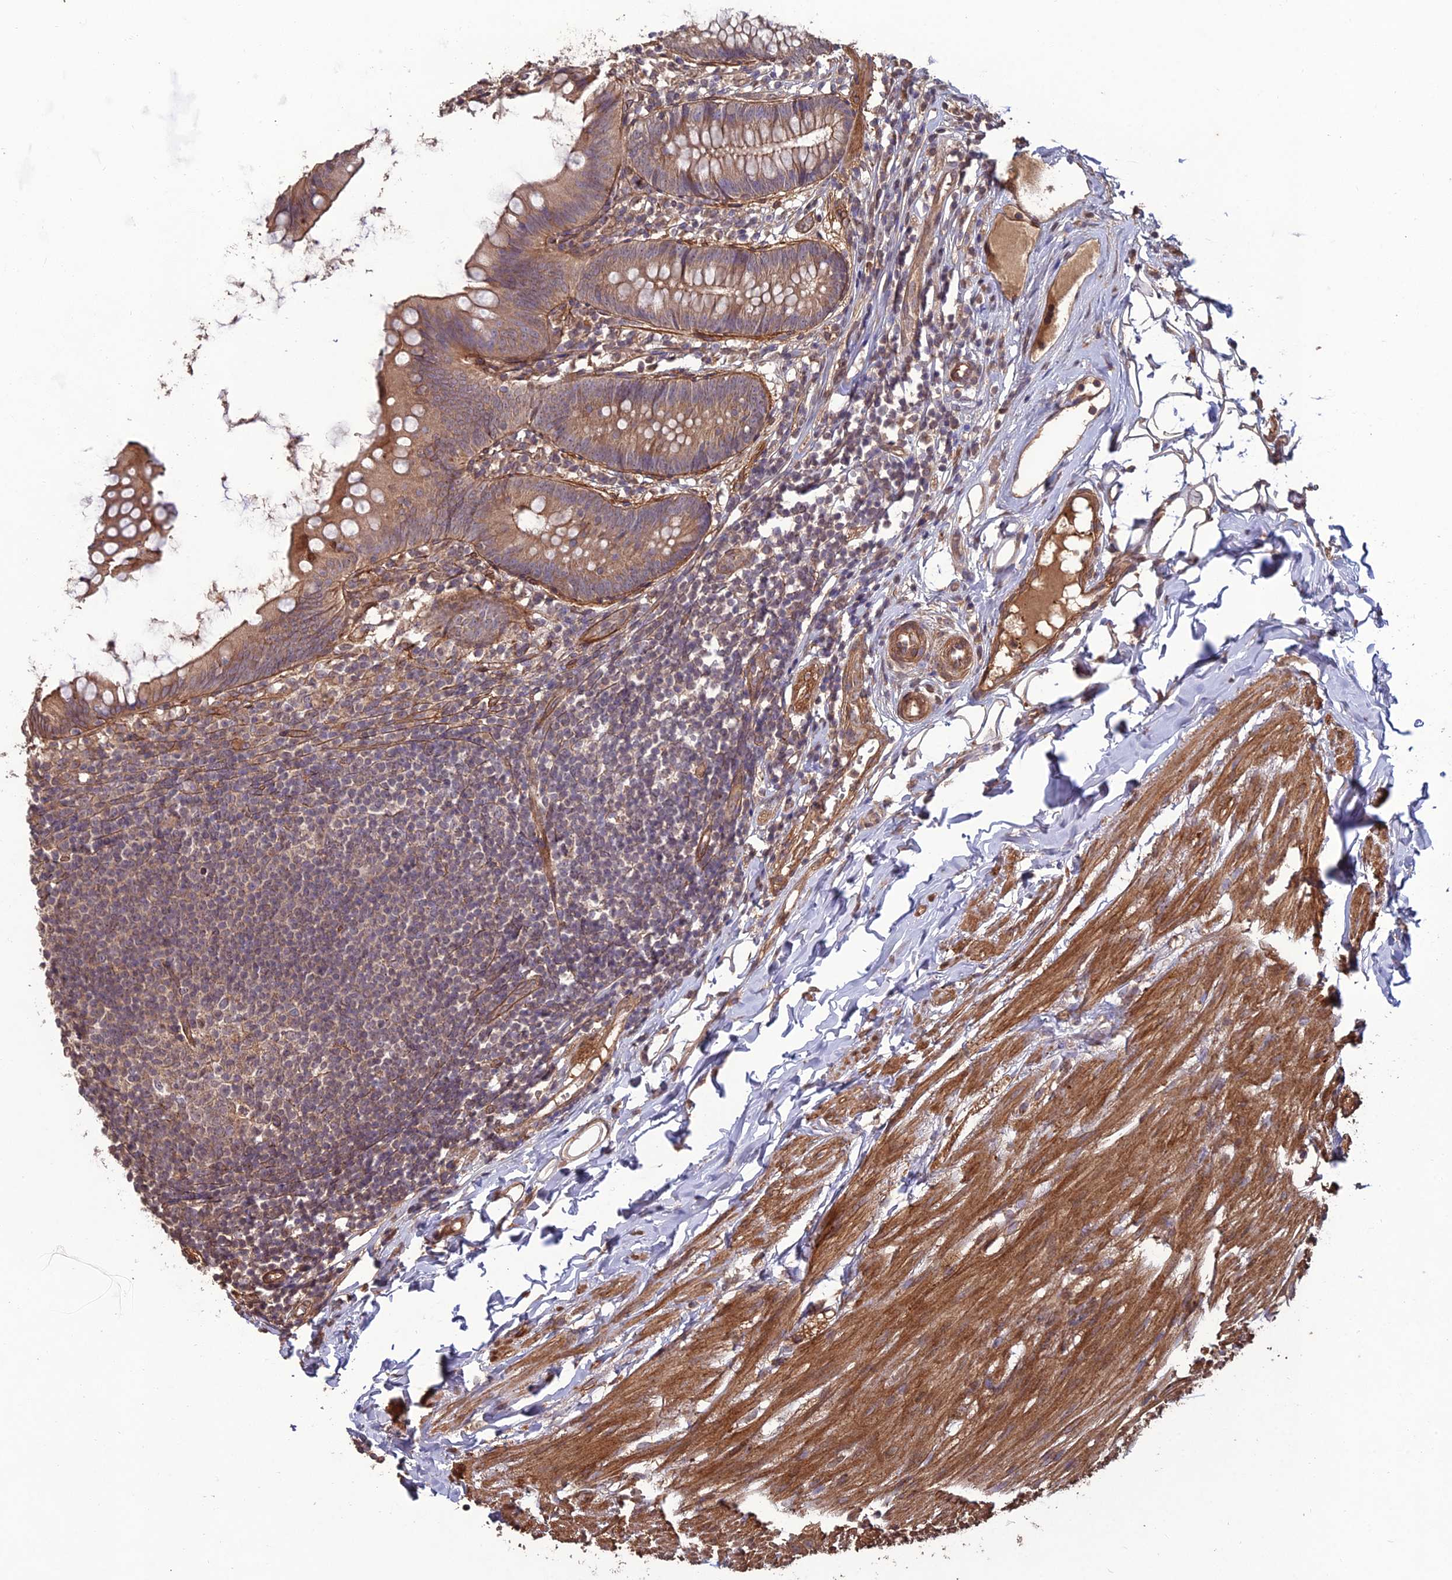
{"staining": {"intensity": "moderate", "quantity": ">75%", "location": "cytoplasmic/membranous"}, "tissue": "appendix", "cell_type": "Glandular cells", "image_type": "normal", "snomed": [{"axis": "morphology", "description": "Normal tissue, NOS"}, {"axis": "topography", "description": "Appendix"}], "caption": "Appendix stained with DAB (3,3'-diaminobenzidine) IHC reveals medium levels of moderate cytoplasmic/membranous expression in approximately >75% of glandular cells.", "gene": "ATP6V0A2", "patient": {"sex": "female", "age": 62}}